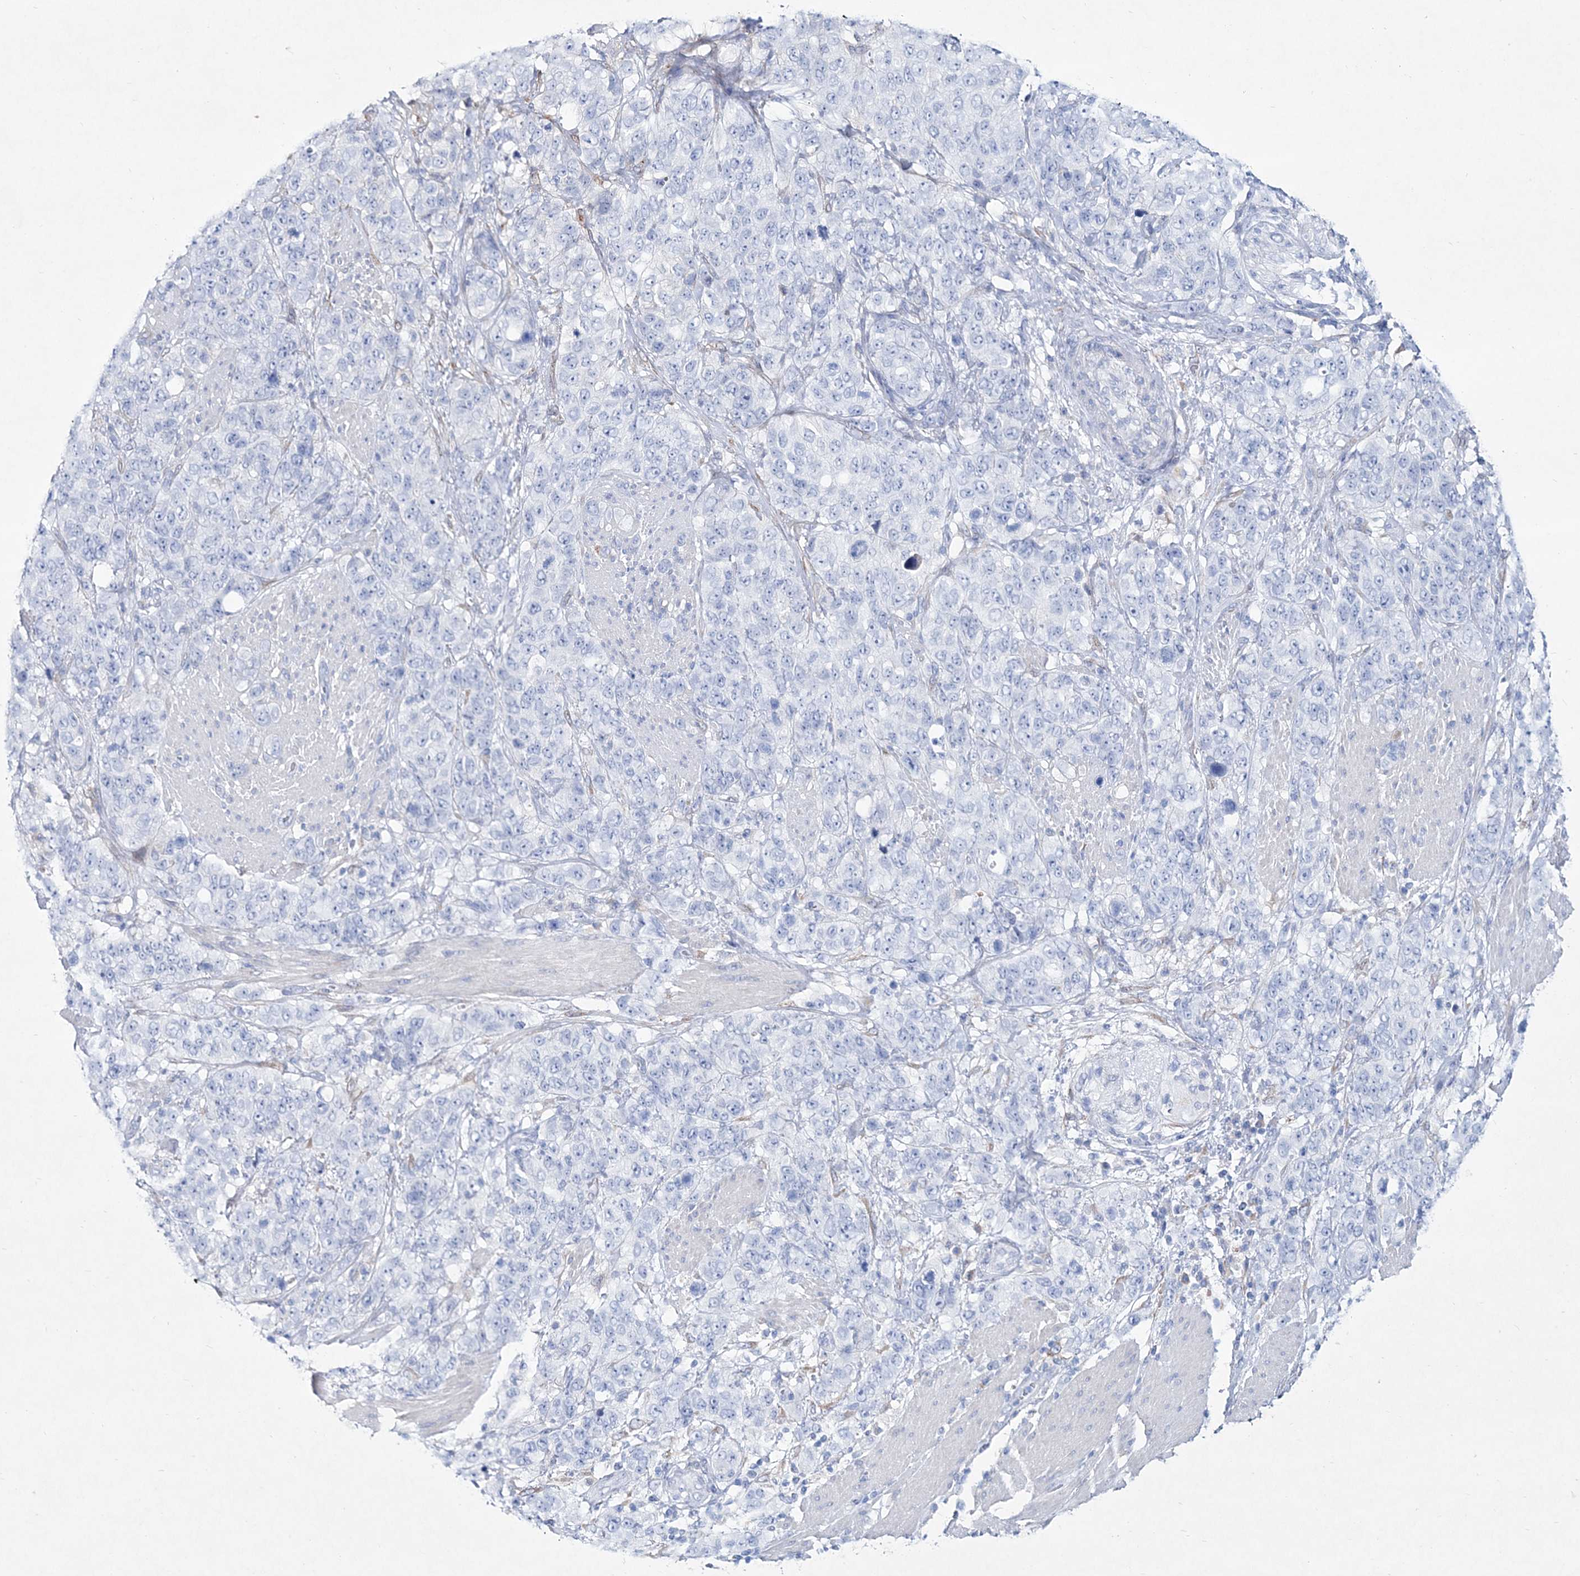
{"staining": {"intensity": "negative", "quantity": "none", "location": "none"}, "tissue": "stomach cancer", "cell_type": "Tumor cells", "image_type": "cancer", "snomed": [{"axis": "morphology", "description": "Adenocarcinoma, NOS"}, {"axis": "topography", "description": "Stomach"}], "caption": "Tumor cells are negative for protein expression in human adenocarcinoma (stomach).", "gene": "SPINK7", "patient": {"sex": "male", "age": 48}}